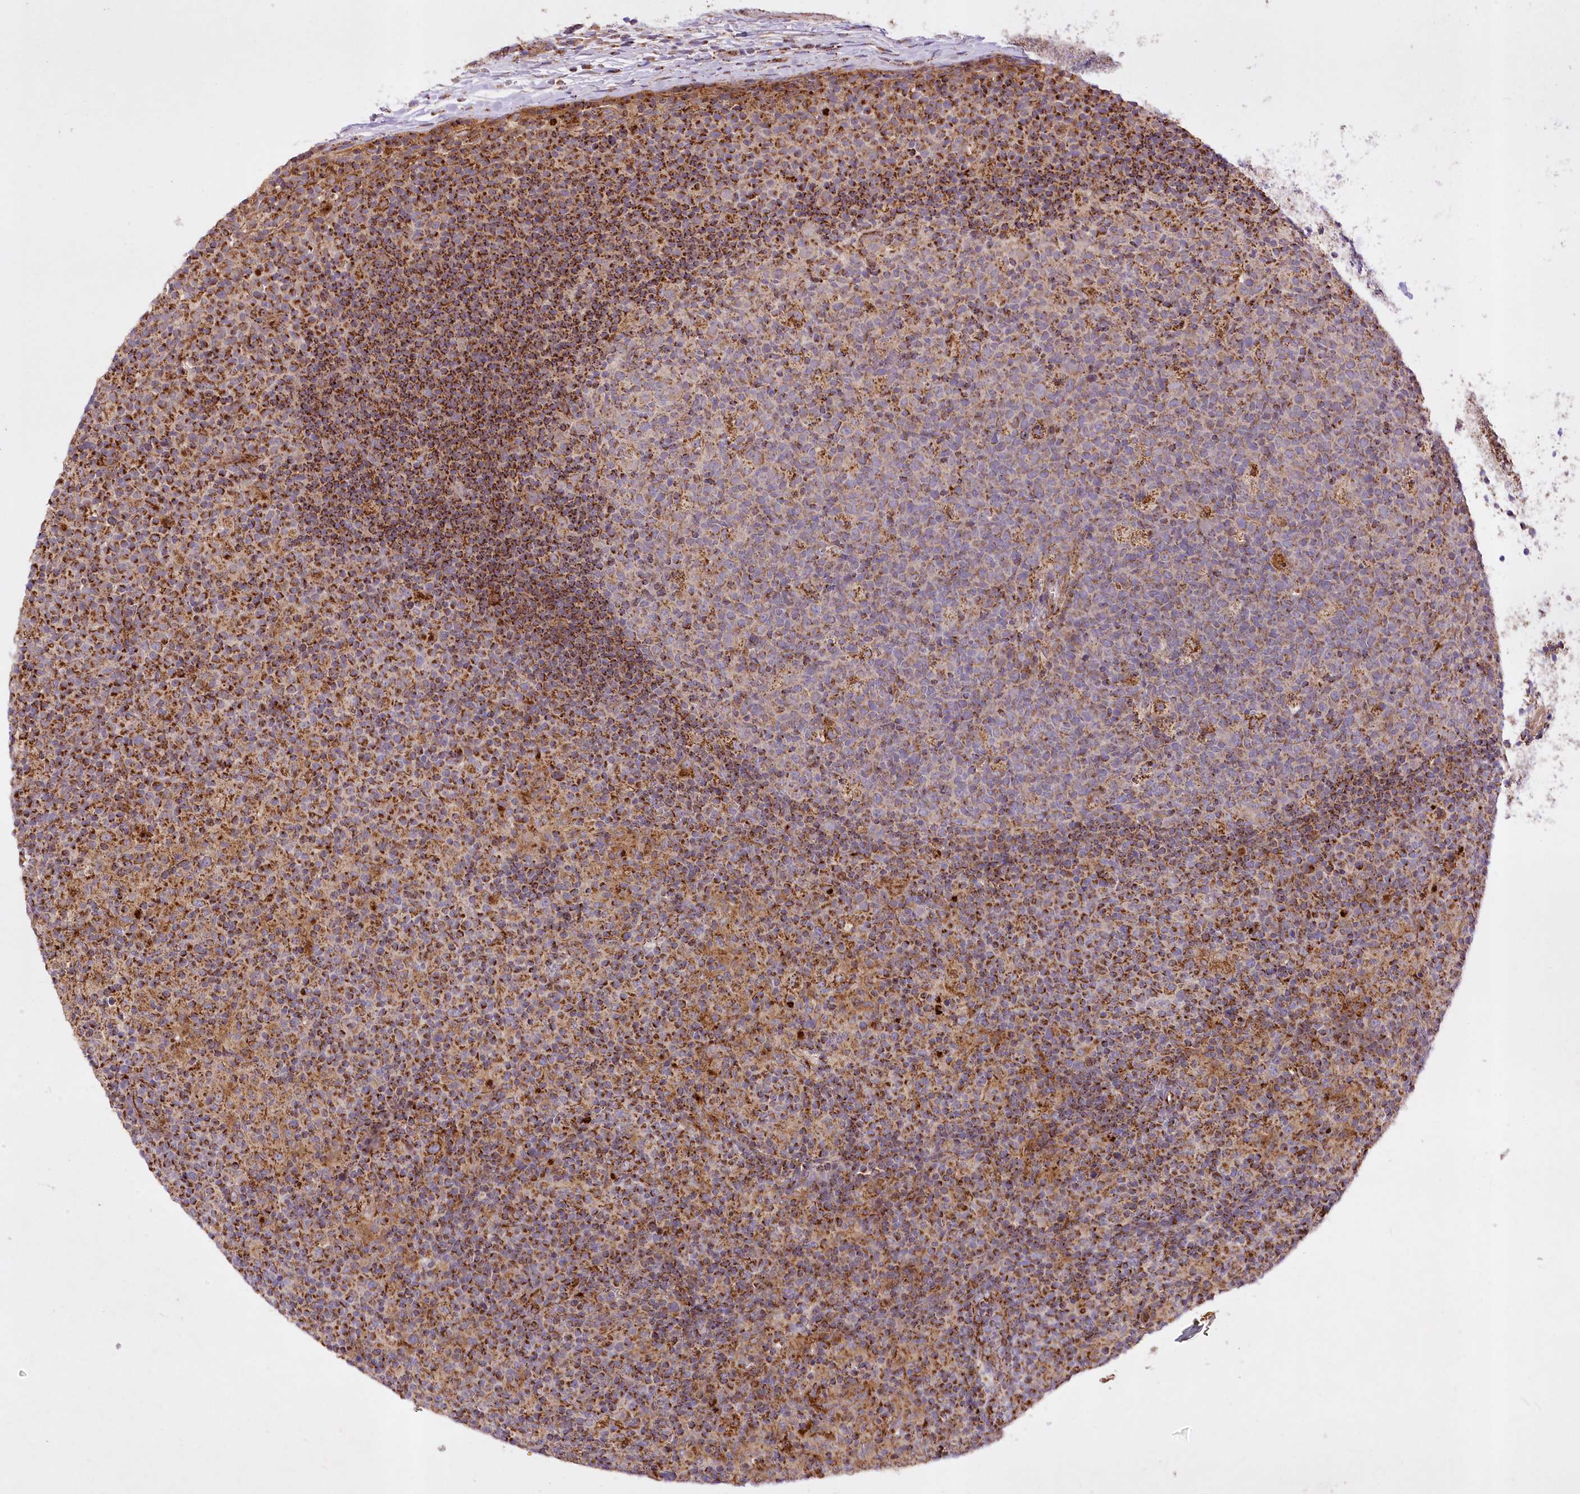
{"staining": {"intensity": "moderate", "quantity": "25%-75%", "location": "cytoplasmic/membranous"}, "tissue": "lymph node", "cell_type": "Germinal center cells", "image_type": "normal", "snomed": [{"axis": "morphology", "description": "Normal tissue, NOS"}, {"axis": "morphology", "description": "Inflammation, NOS"}, {"axis": "topography", "description": "Lymph node"}], "caption": "Lymph node stained with IHC reveals moderate cytoplasmic/membranous expression in approximately 25%-75% of germinal center cells. Using DAB (brown) and hematoxylin (blue) stains, captured at high magnification using brightfield microscopy.", "gene": "ASNSD1", "patient": {"sex": "male", "age": 55}}